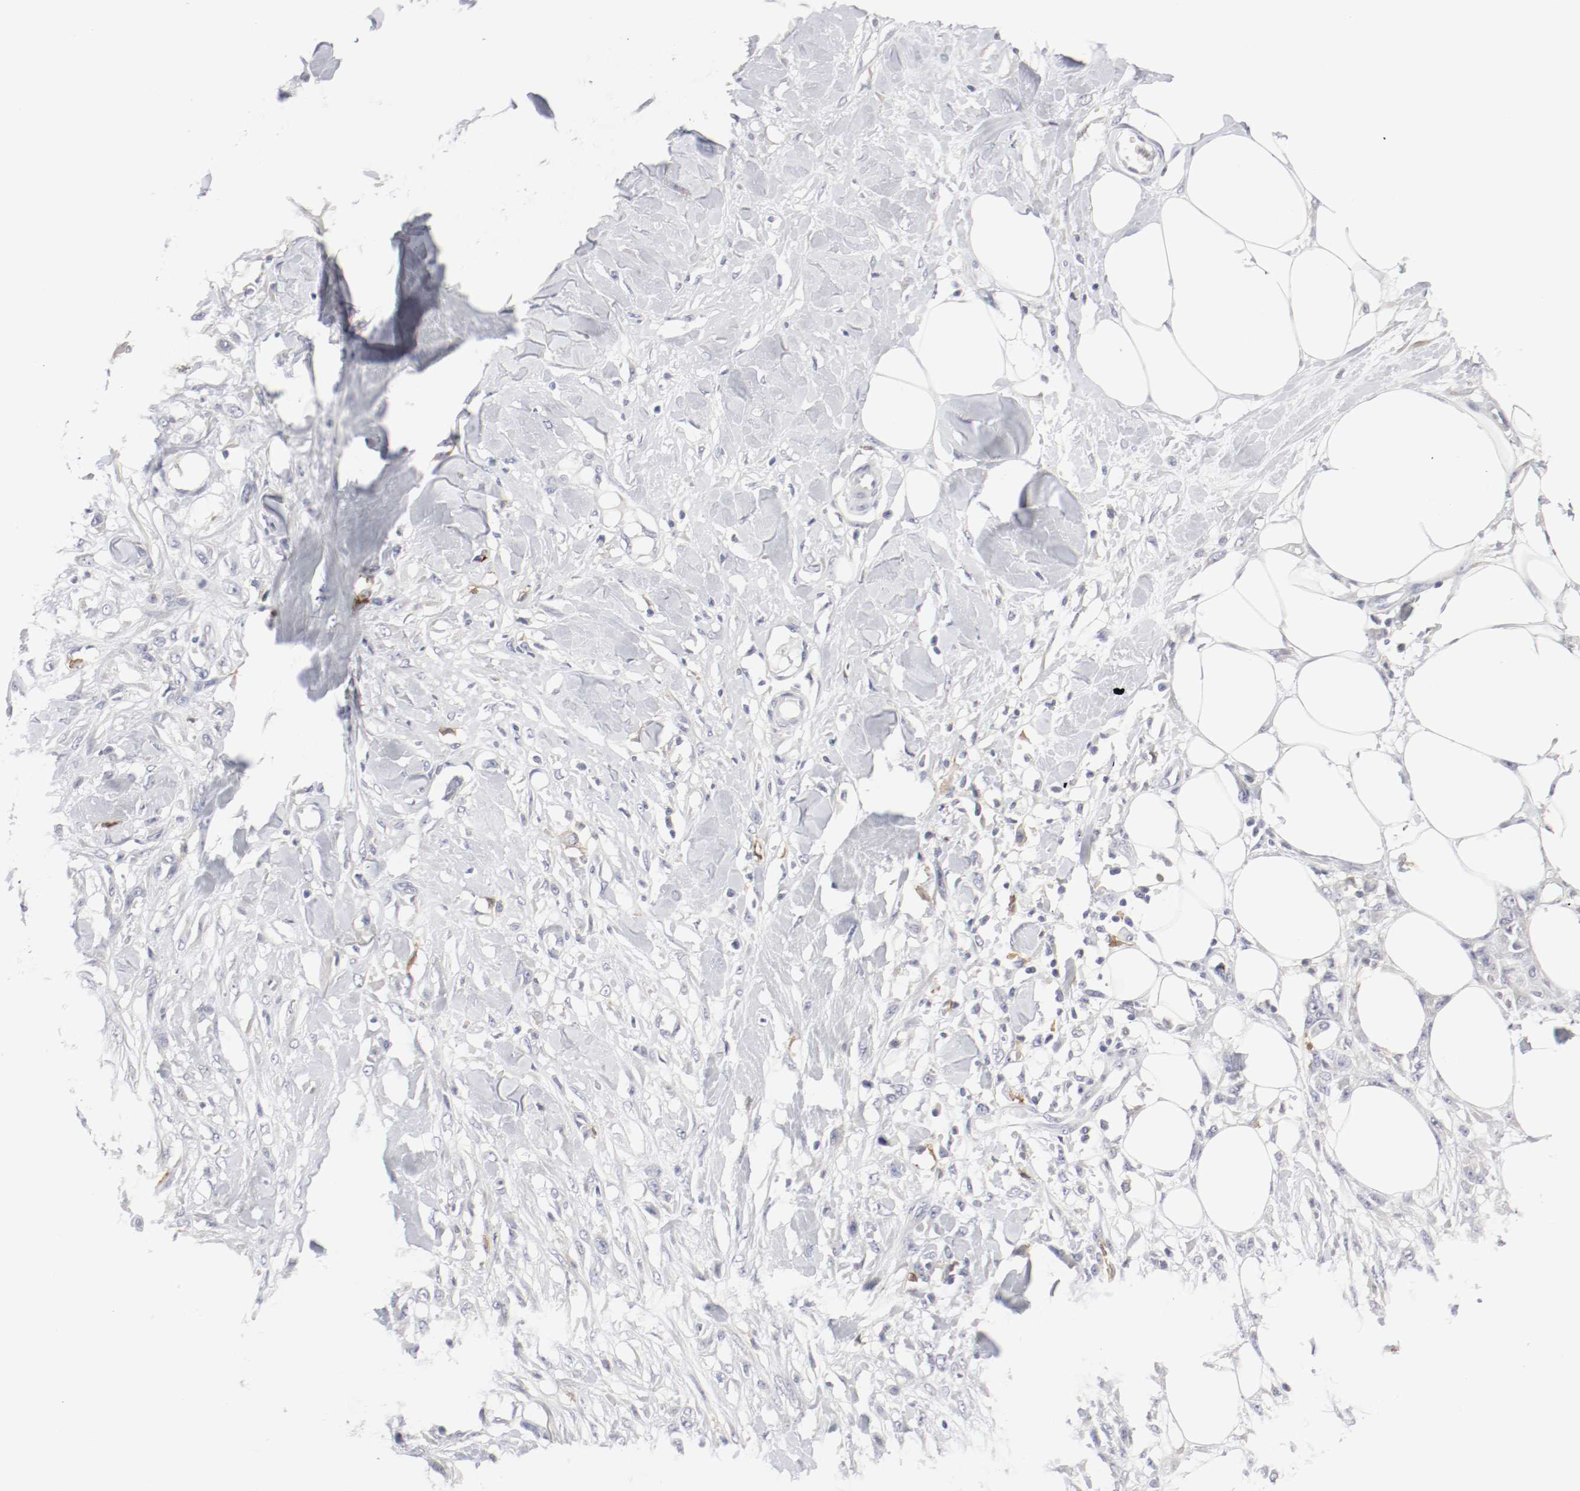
{"staining": {"intensity": "negative", "quantity": "none", "location": "none"}, "tissue": "skin cancer", "cell_type": "Tumor cells", "image_type": "cancer", "snomed": [{"axis": "morphology", "description": "Normal tissue, NOS"}, {"axis": "morphology", "description": "Squamous cell carcinoma, NOS"}, {"axis": "topography", "description": "Skin"}], "caption": "Skin cancer stained for a protein using IHC displays no staining tumor cells.", "gene": "ITGAX", "patient": {"sex": "female", "age": 59}}